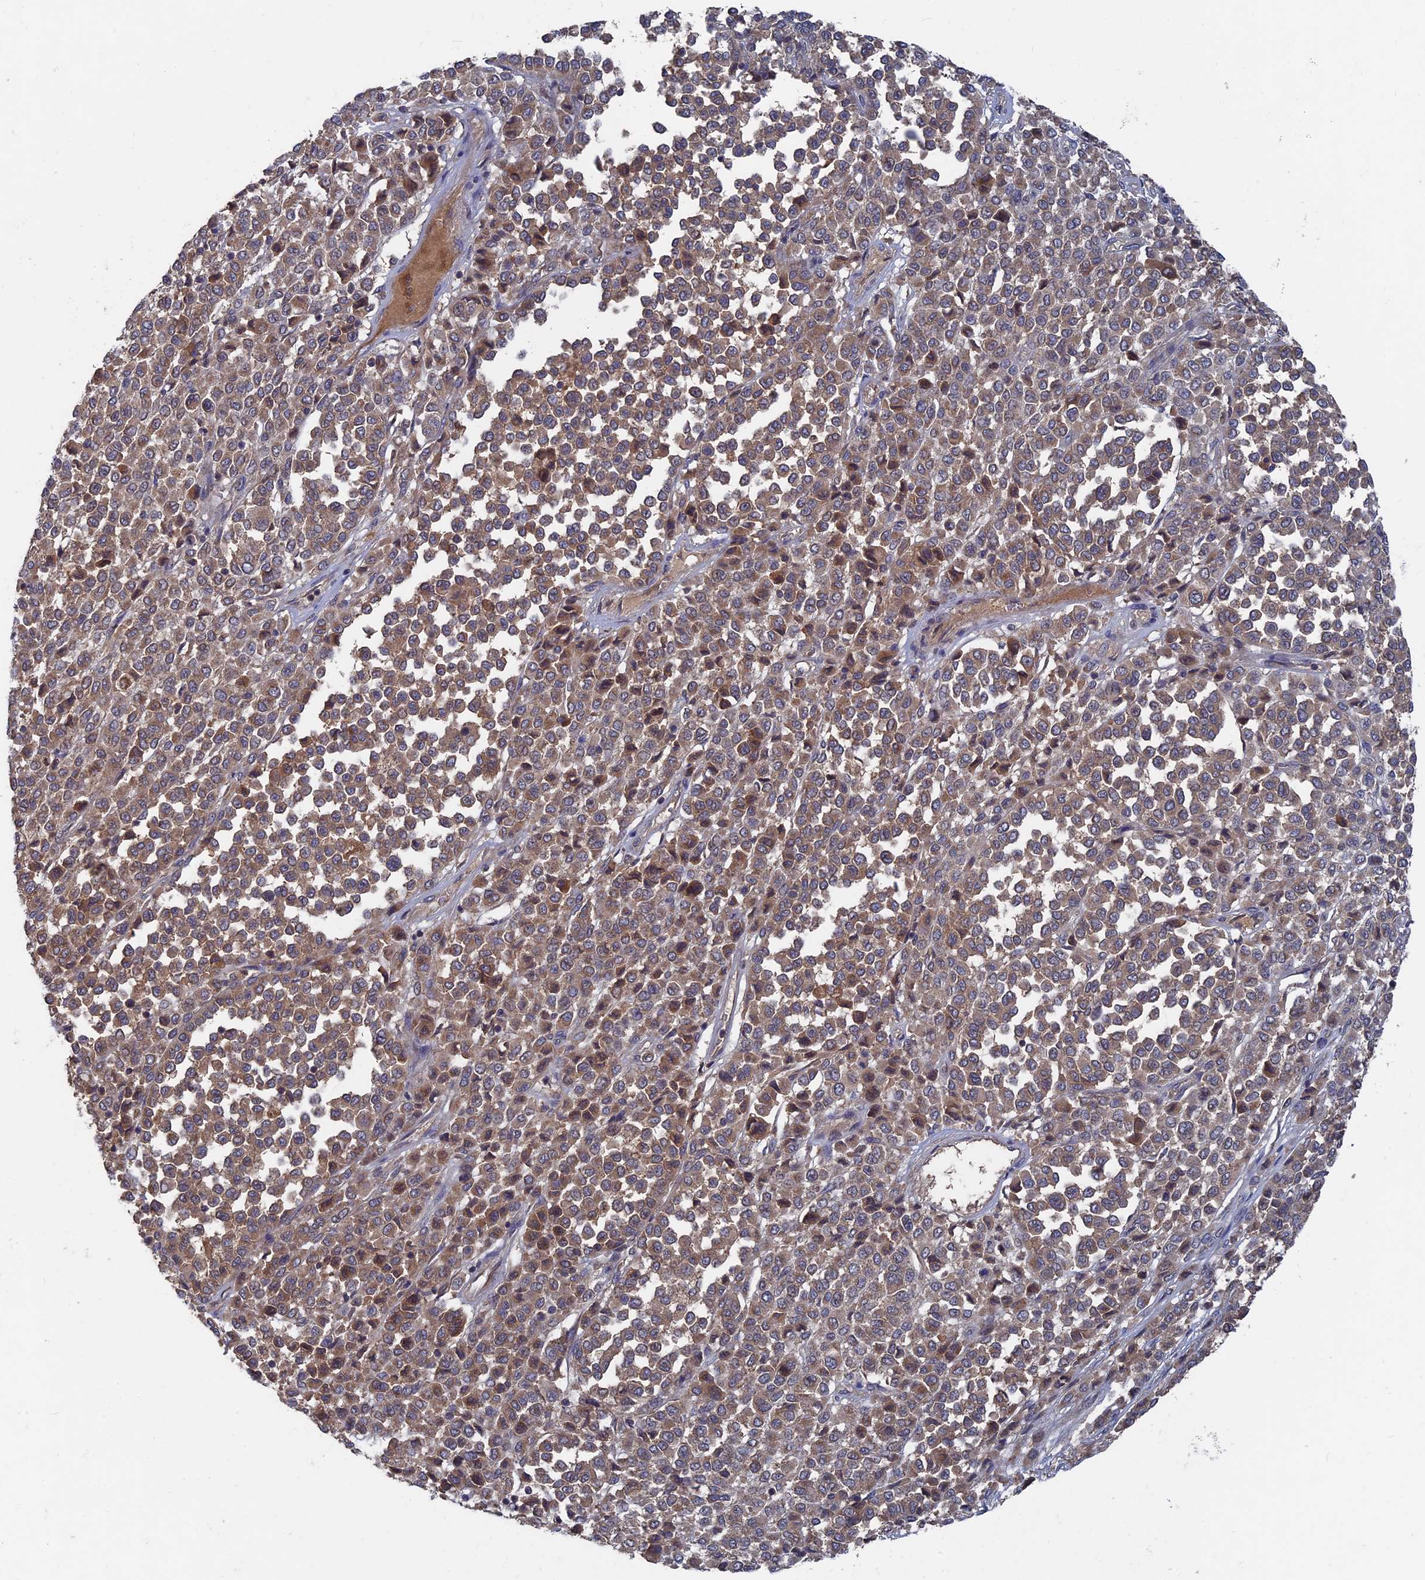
{"staining": {"intensity": "moderate", "quantity": ">75%", "location": "cytoplasmic/membranous"}, "tissue": "melanoma", "cell_type": "Tumor cells", "image_type": "cancer", "snomed": [{"axis": "morphology", "description": "Malignant melanoma, Metastatic site"}, {"axis": "topography", "description": "Pancreas"}], "caption": "Tumor cells reveal moderate cytoplasmic/membranous positivity in about >75% of cells in malignant melanoma (metastatic site).", "gene": "RAB15", "patient": {"sex": "female", "age": 30}}